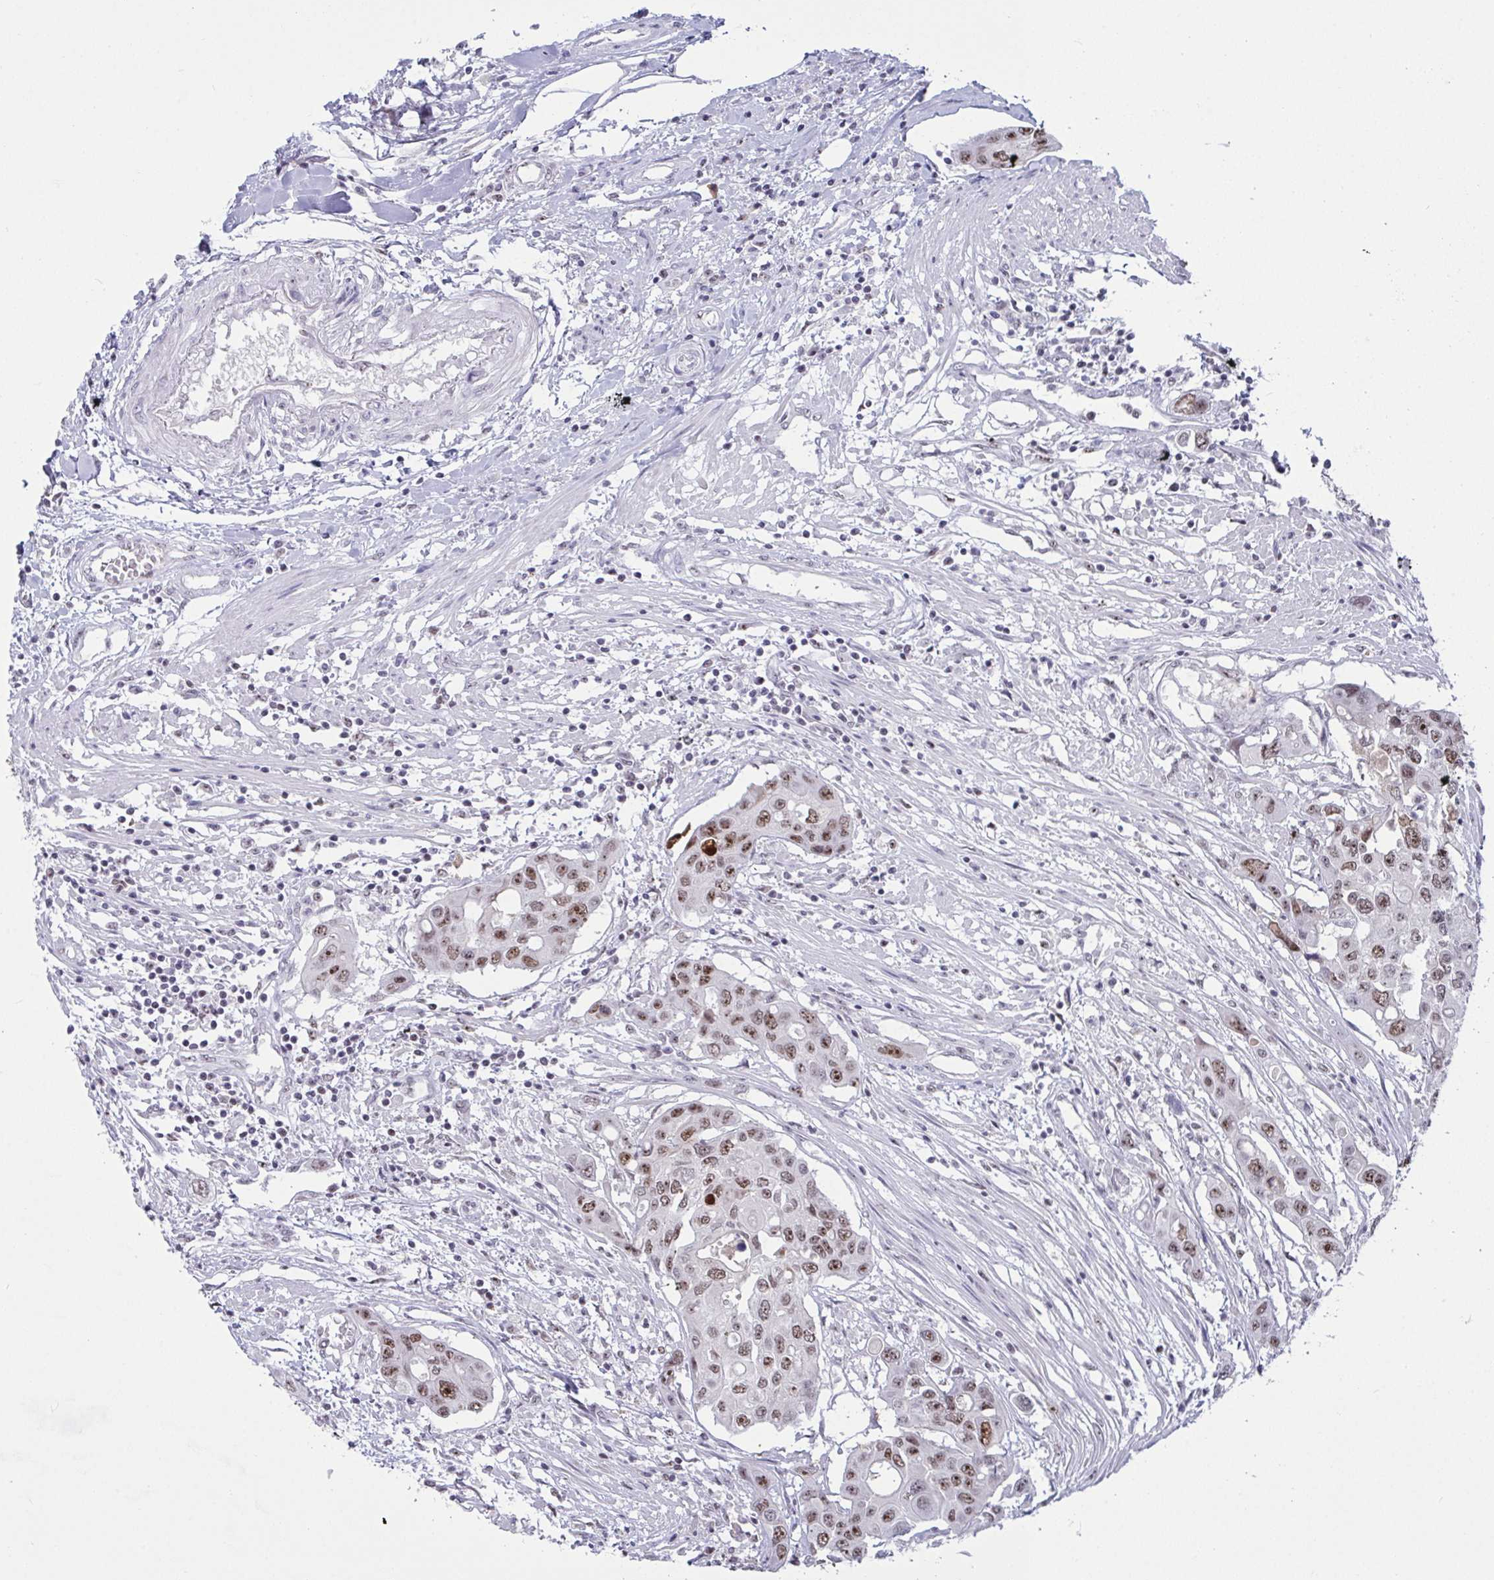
{"staining": {"intensity": "moderate", "quantity": ">75%", "location": "nuclear"}, "tissue": "colorectal cancer", "cell_type": "Tumor cells", "image_type": "cancer", "snomed": [{"axis": "morphology", "description": "Adenocarcinoma, NOS"}, {"axis": "topography", "description": "Colon"}], "caption": "Immunohistochemistry (DAB) staining of colorectal cancer (adenocarcinoma) shows moderate nuclear protein staining in approximately >75% of tumor cells.", "gene": "SUPT16H", "patient": {"sex": "male", "age": 77}}